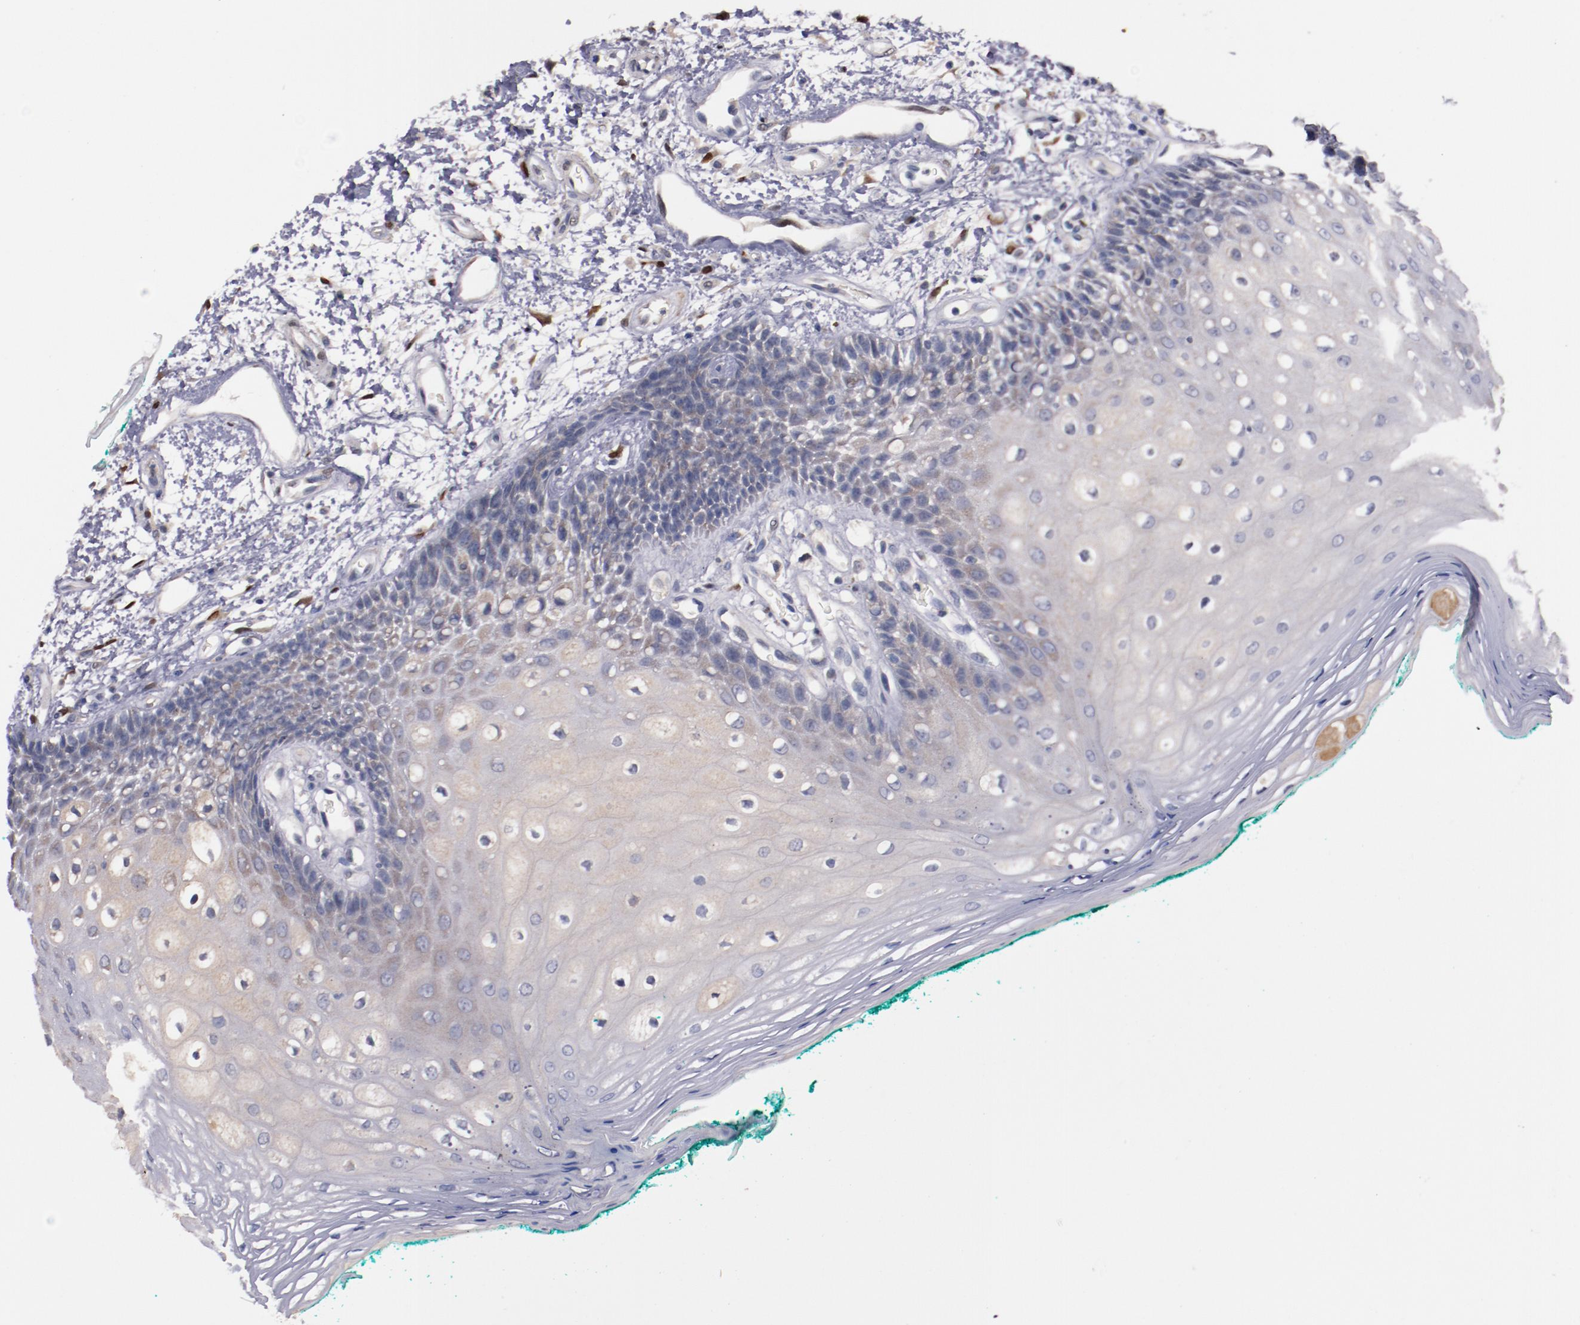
{"staining": {"intensity": "weak", "quantity": "<25%", "location": "cytoplasmic/membranous"}, "tissue": "oral mucosa", "cell_type": "Squamous epithelial cells", "image_type": "normal", "snomed": [{"axis": "morphology", "description": "Normal tissue, NOS"}, {"axis": "morphology", "description": "Squamous cell carcinoma, NOS"}, {"axis": "topography", "description": "Skeletal muscle"}, {"axis": "topography", "description": "Oral tissue"}, {"axis": "topography", "description": "Head-Neck"}], "caption": "Protein analysis of benign oral mucosa demonstrates no significant staining in squamous epithelial cells. The staining is performed using DAB brown chromogen with nuclei counter-stained in using hematoxylin.", "gene": "FAM81A", "patient": {"sex": "female", "age": 84}}